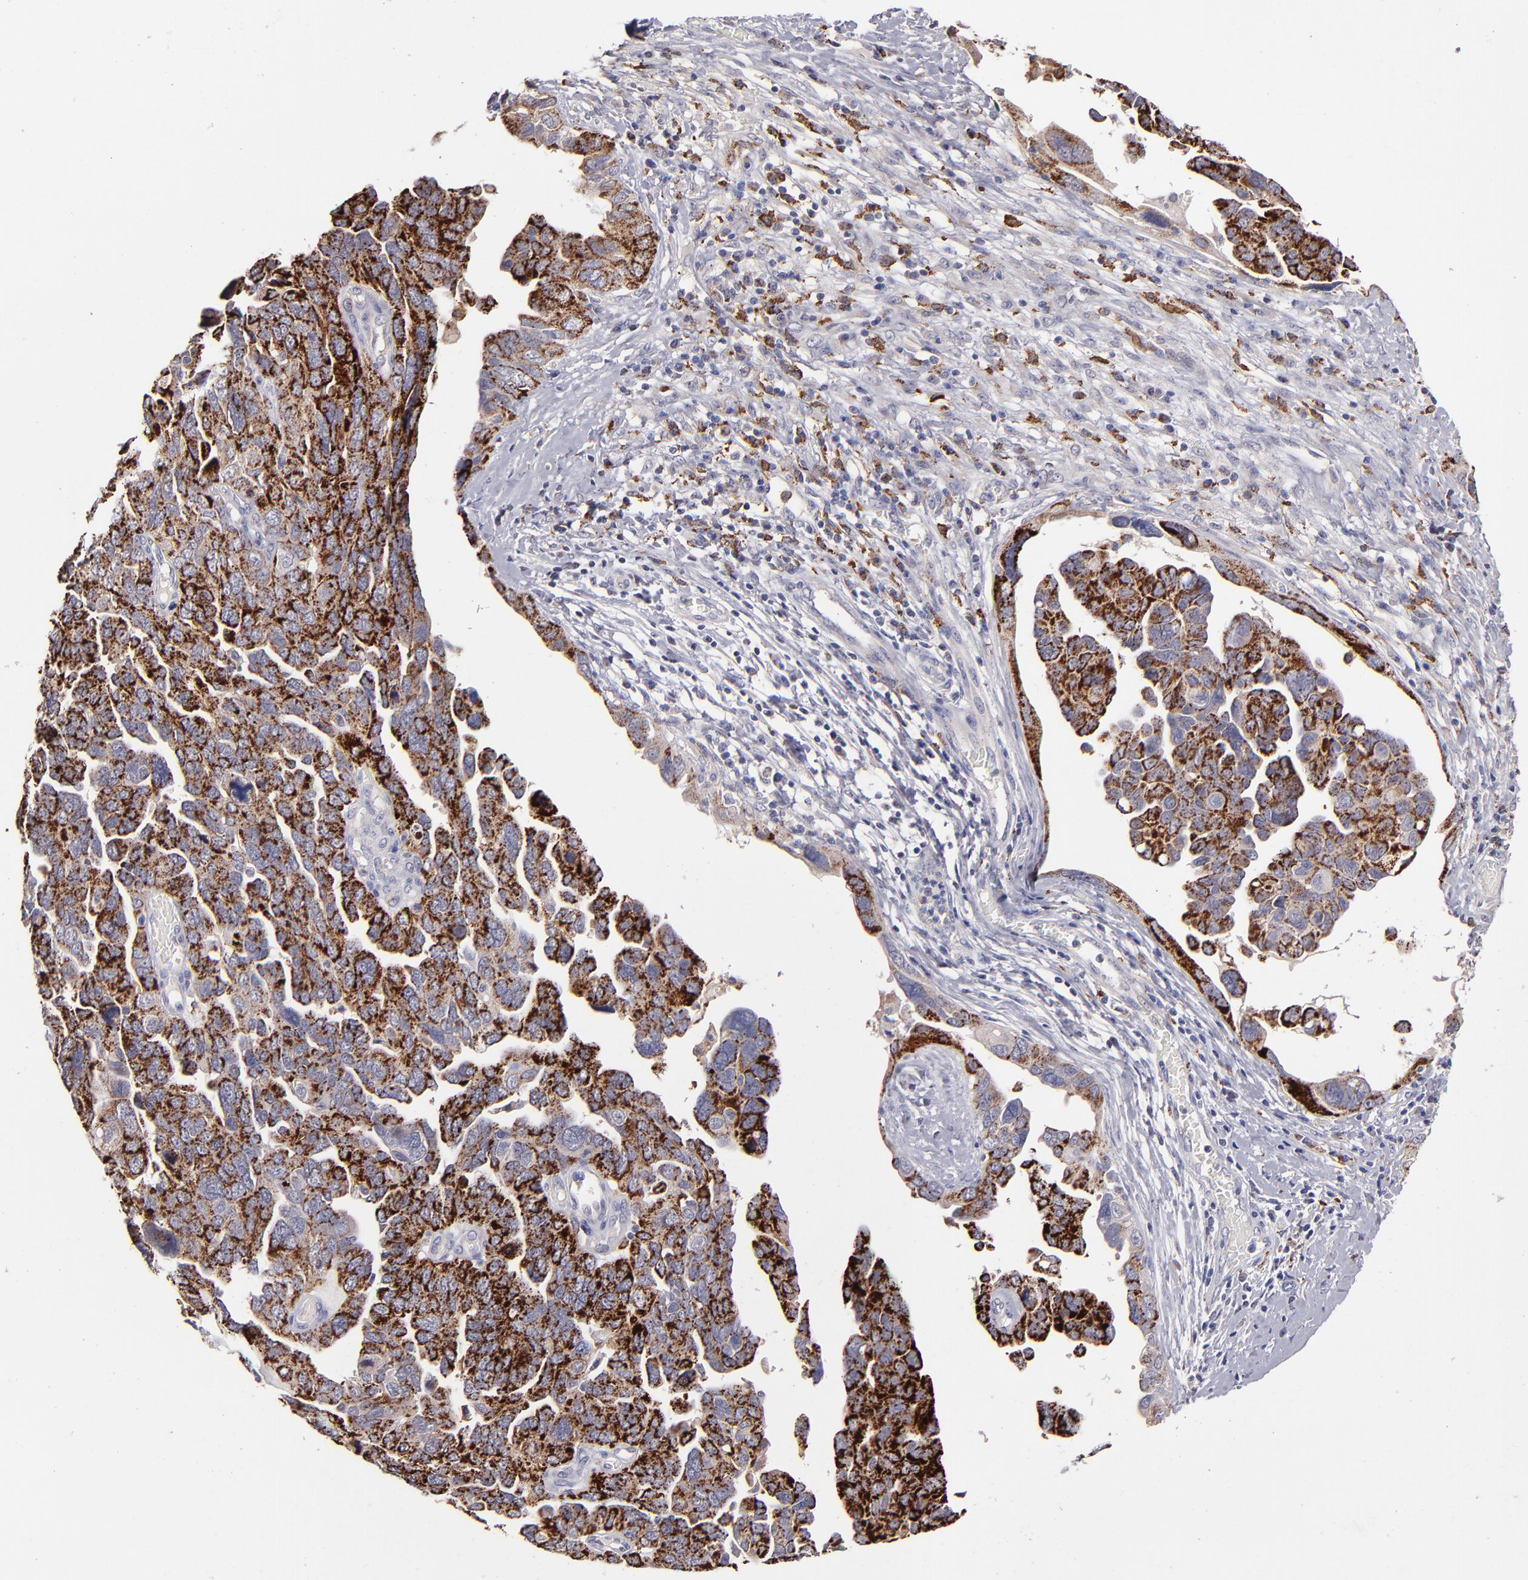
{"staining": {"intensity": "strong", "quantity": ">75%", "location": "cytoplasmic/membranous"}, "tissue": "ovarian cancer", "cell_type": "Tumor cells", "image_type": "cancer", "snomed": [{"axis": "morphology", "description": "Cystadenocarcinoma, serous, NOS"}, {"axis": "topography", "description": "Ovary"}], "caption": "A brown stain labels strong cytoplasmic/membranous expression of a protein in human ovarian serous cystadenocarcinoma tumor cells.", "gene": "GLDC", "patient": {"sex": "female", "age": 64}}